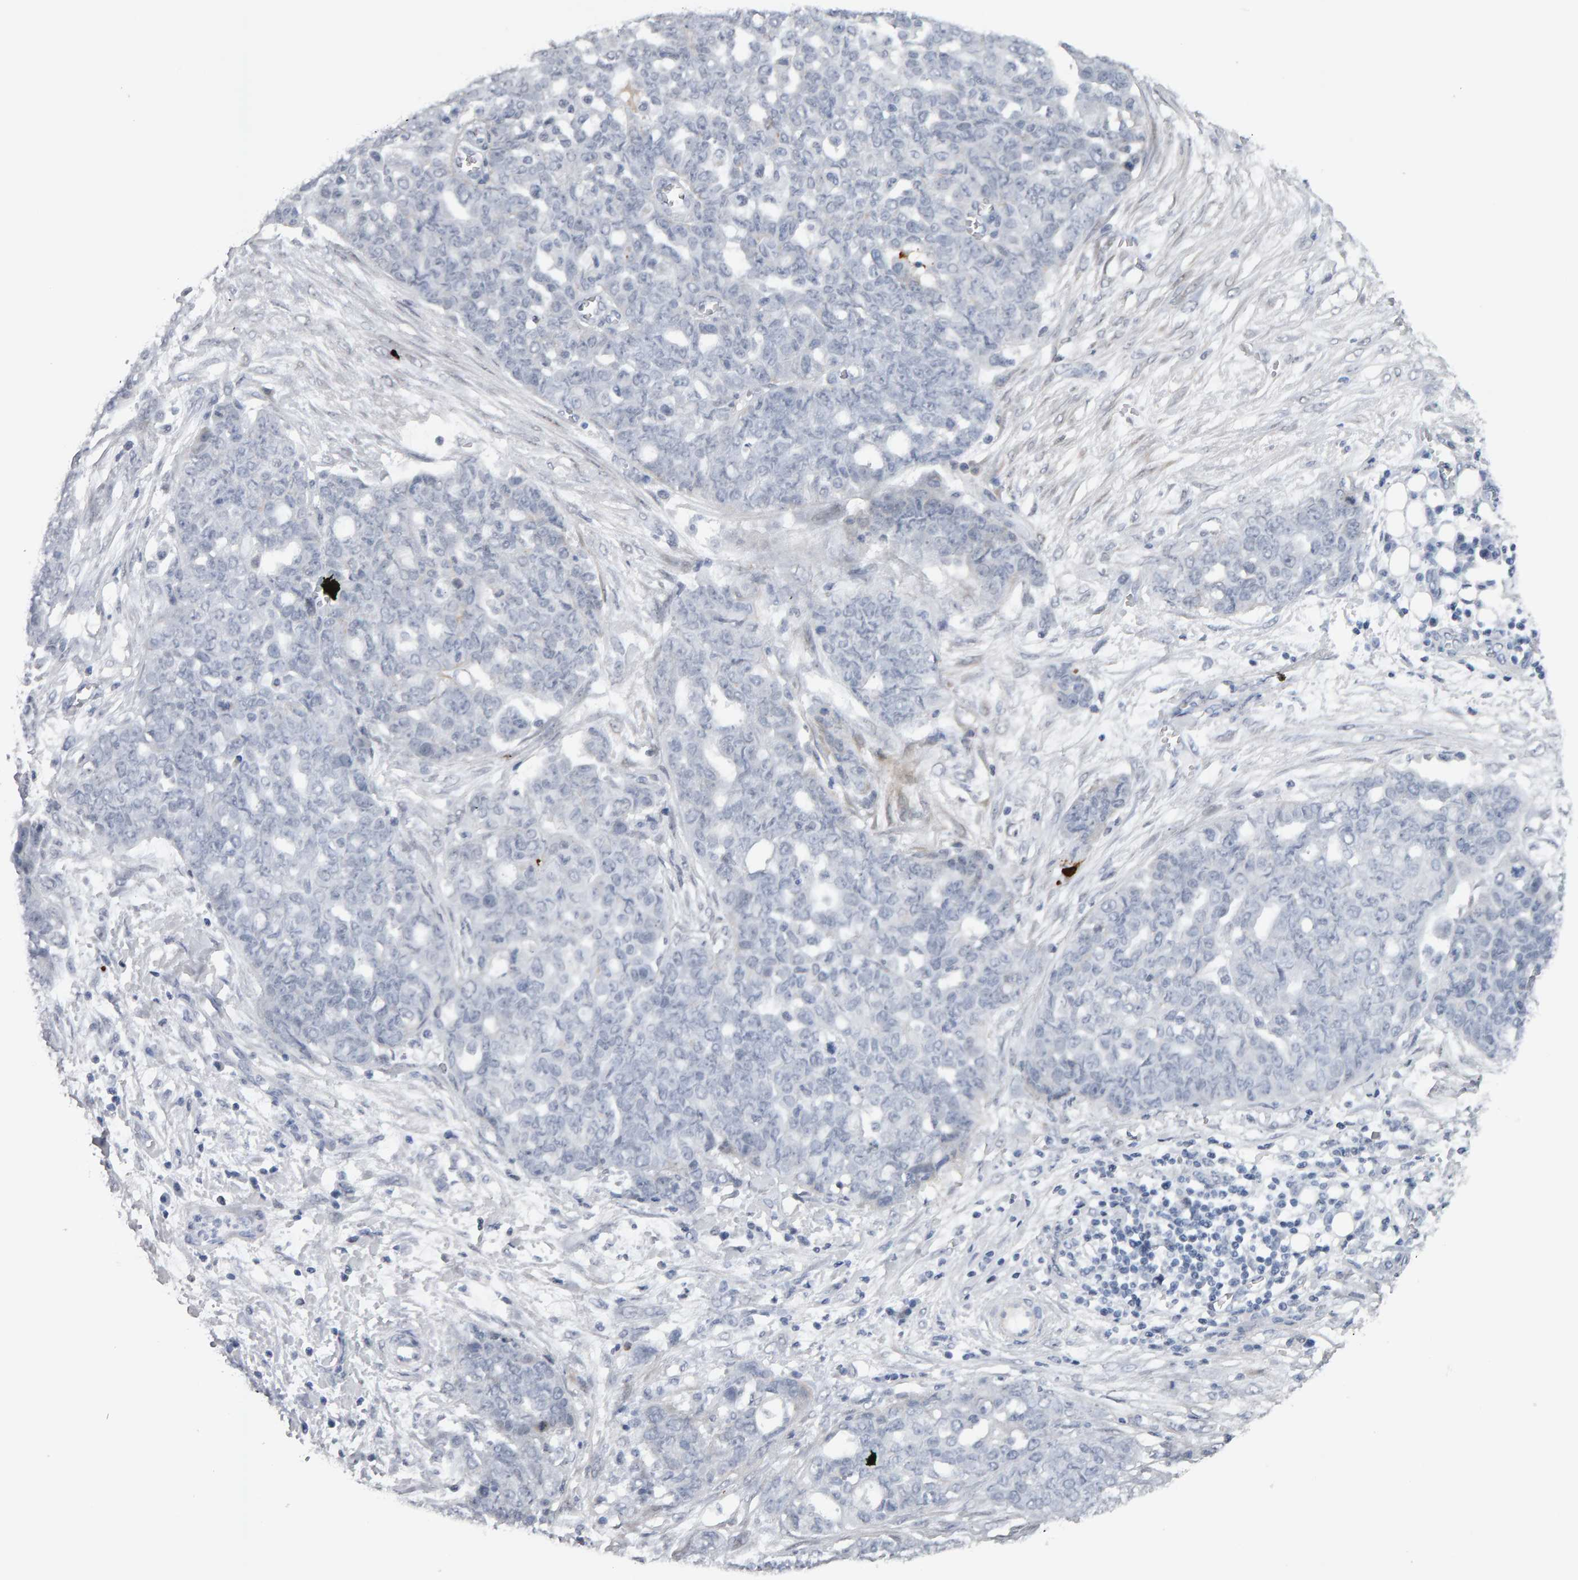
{"staining": {"intensity": "negative", "quantity": "none", "location": "none"}, "tissue": "ovarian cancer", "cell_type": "Tumor cells", "image_type": "cancer", "snomed": [{"axis": "morphology", "description": "Cystadenocarcinoma, serous, NOS"}, {"axis": "topography", "description": "Soft tissue"}, {"axis": "topography", "description": "Ovary"}], "caption": "Immunohistochemistry image of neoplastic tissue: serous cystadenocarcinoma (ovarian) stained with DAB (3,3'-diaminobenzidine) exhibits no significant protein staining in tumor cells.", "gene": "IPO8", "patient": {"sex": "female", "age": 57}}